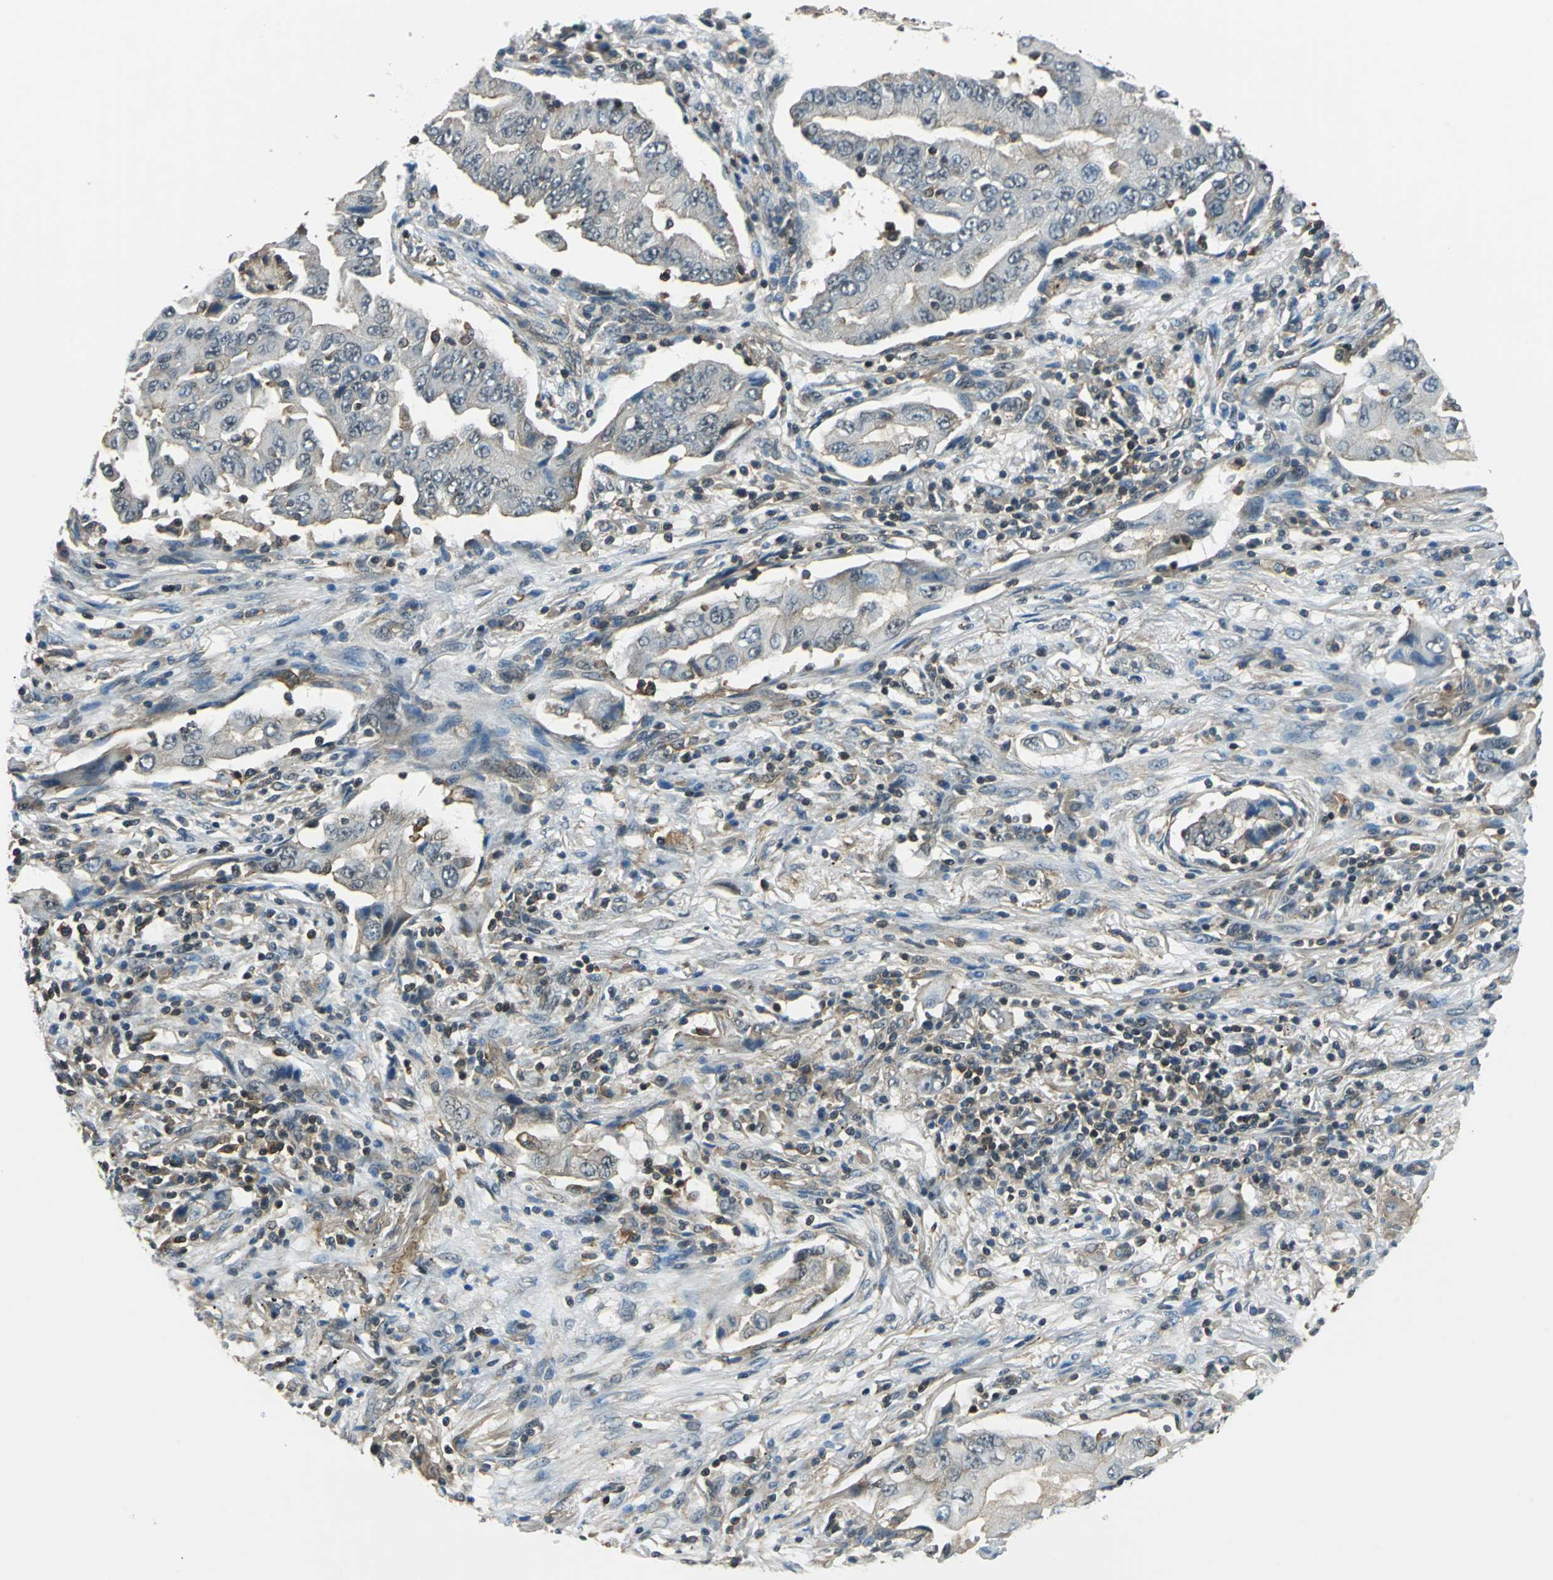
{"staining": {"intensity": "weak", "quantity": "25%-75%", "location": "cytoplasmic/membranous"}, "tissue": "lung cancer", "cell_type": "Tumor cells", "image_type": "cancer", "snomed": [{"axis": "morphology", "description": "Adenocarcinoma, NOS"}, {"axis": "topography", "description": "Lung"}], "caption": "A brown stain labels weak cytoplasmic/membranous staining of a protein in human lung cancer tumor cells.", "gene": "ARPC3", "patient": {"sex": "female", "age": 65}}